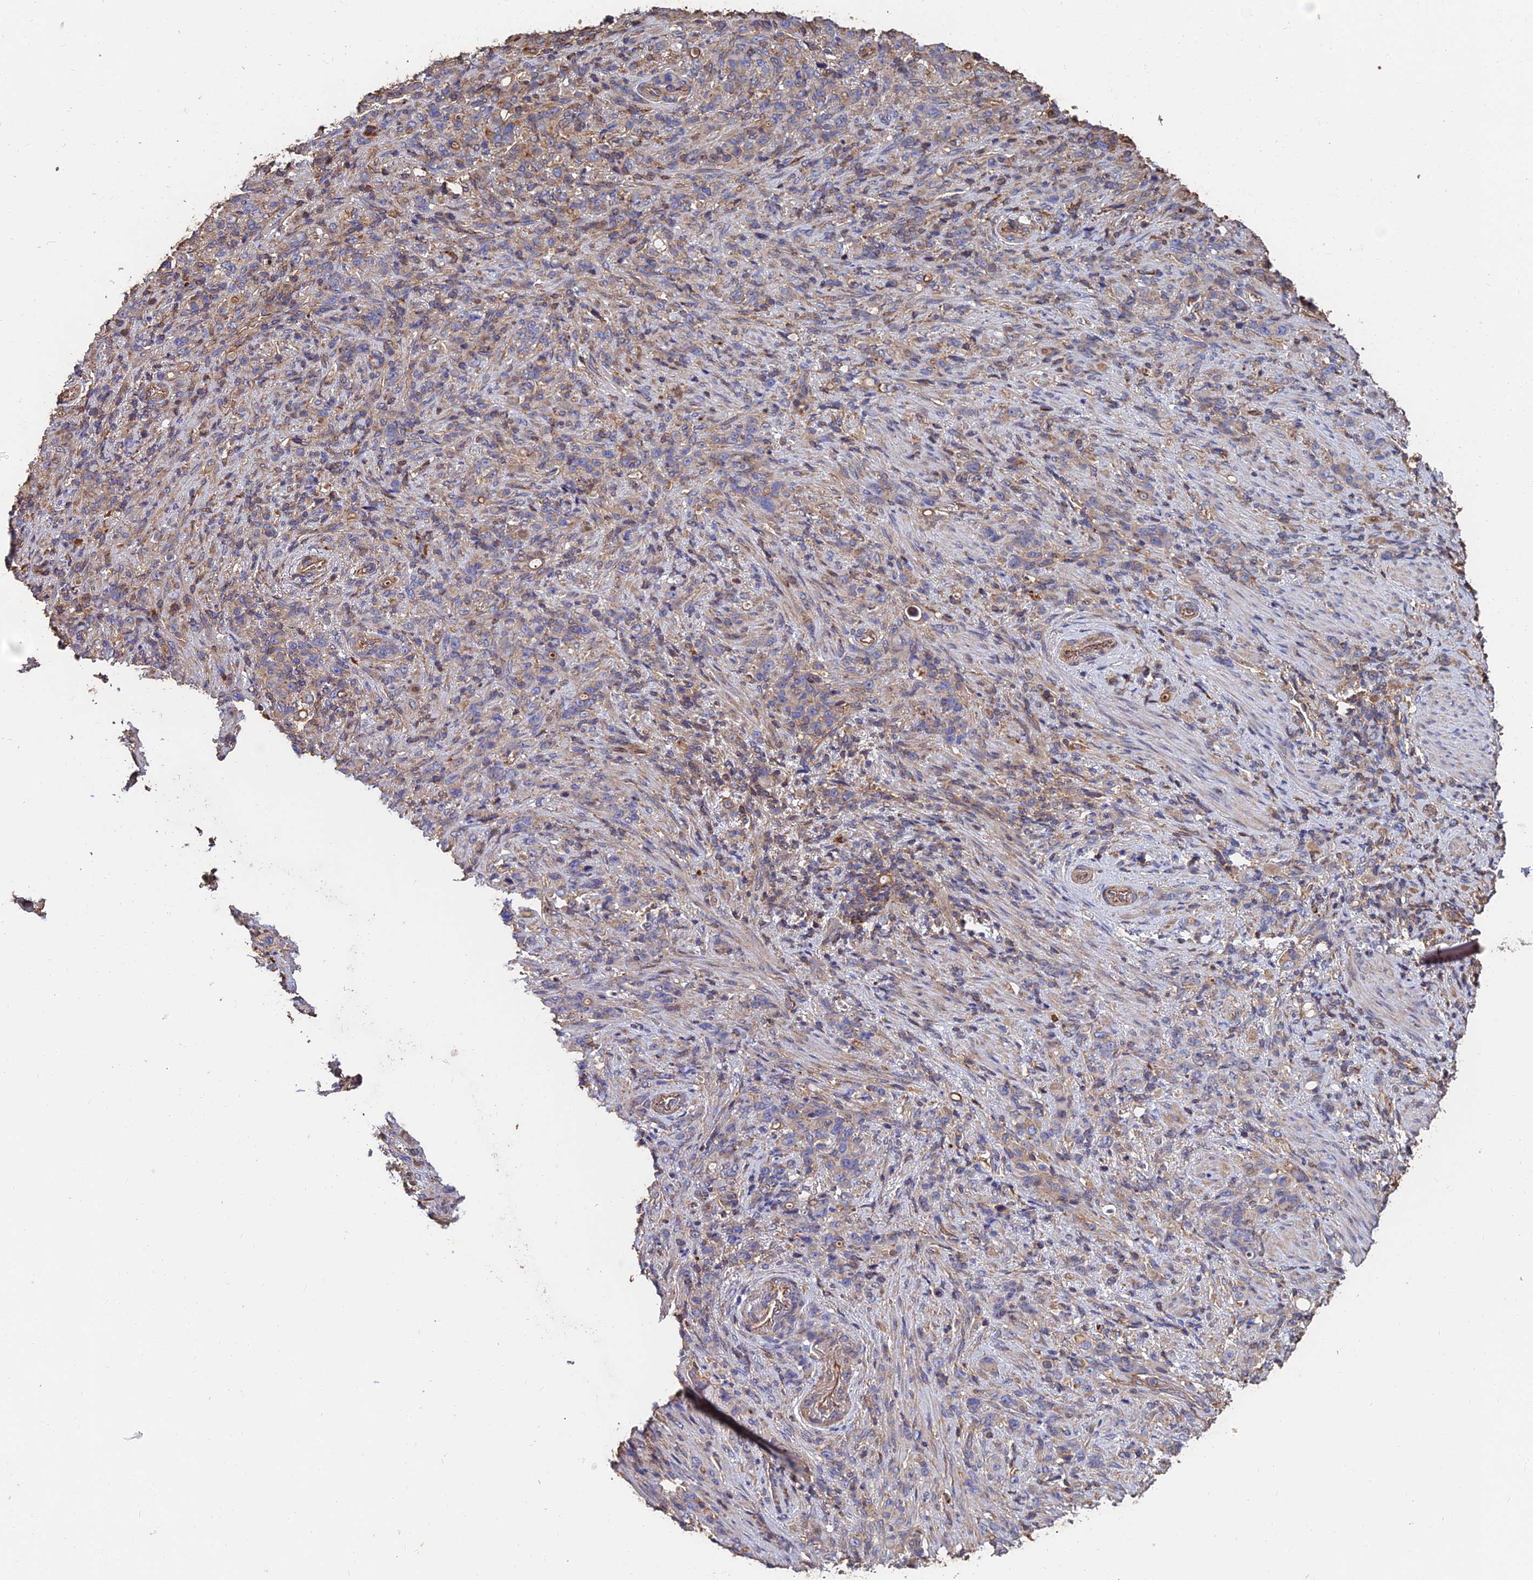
{"staining": {"intensity": "weak", "quantity": "<25%", "location": "cytoplasmic/membranous"}, "tissue": "stomach cancer", "cell_type": "Tumor cells", "image_type": "cancer", "snomed": [{"axis": "morphology", "description": "Adenocarcinoma, NOS"}, {"axis": "topography", "description": "Stomach"}], "caption": "IHC of stomach cancer demonstrates no positivity in tumor cells.", "gene": "EXT1", "patient": {"sex": "female", "age": 79}}